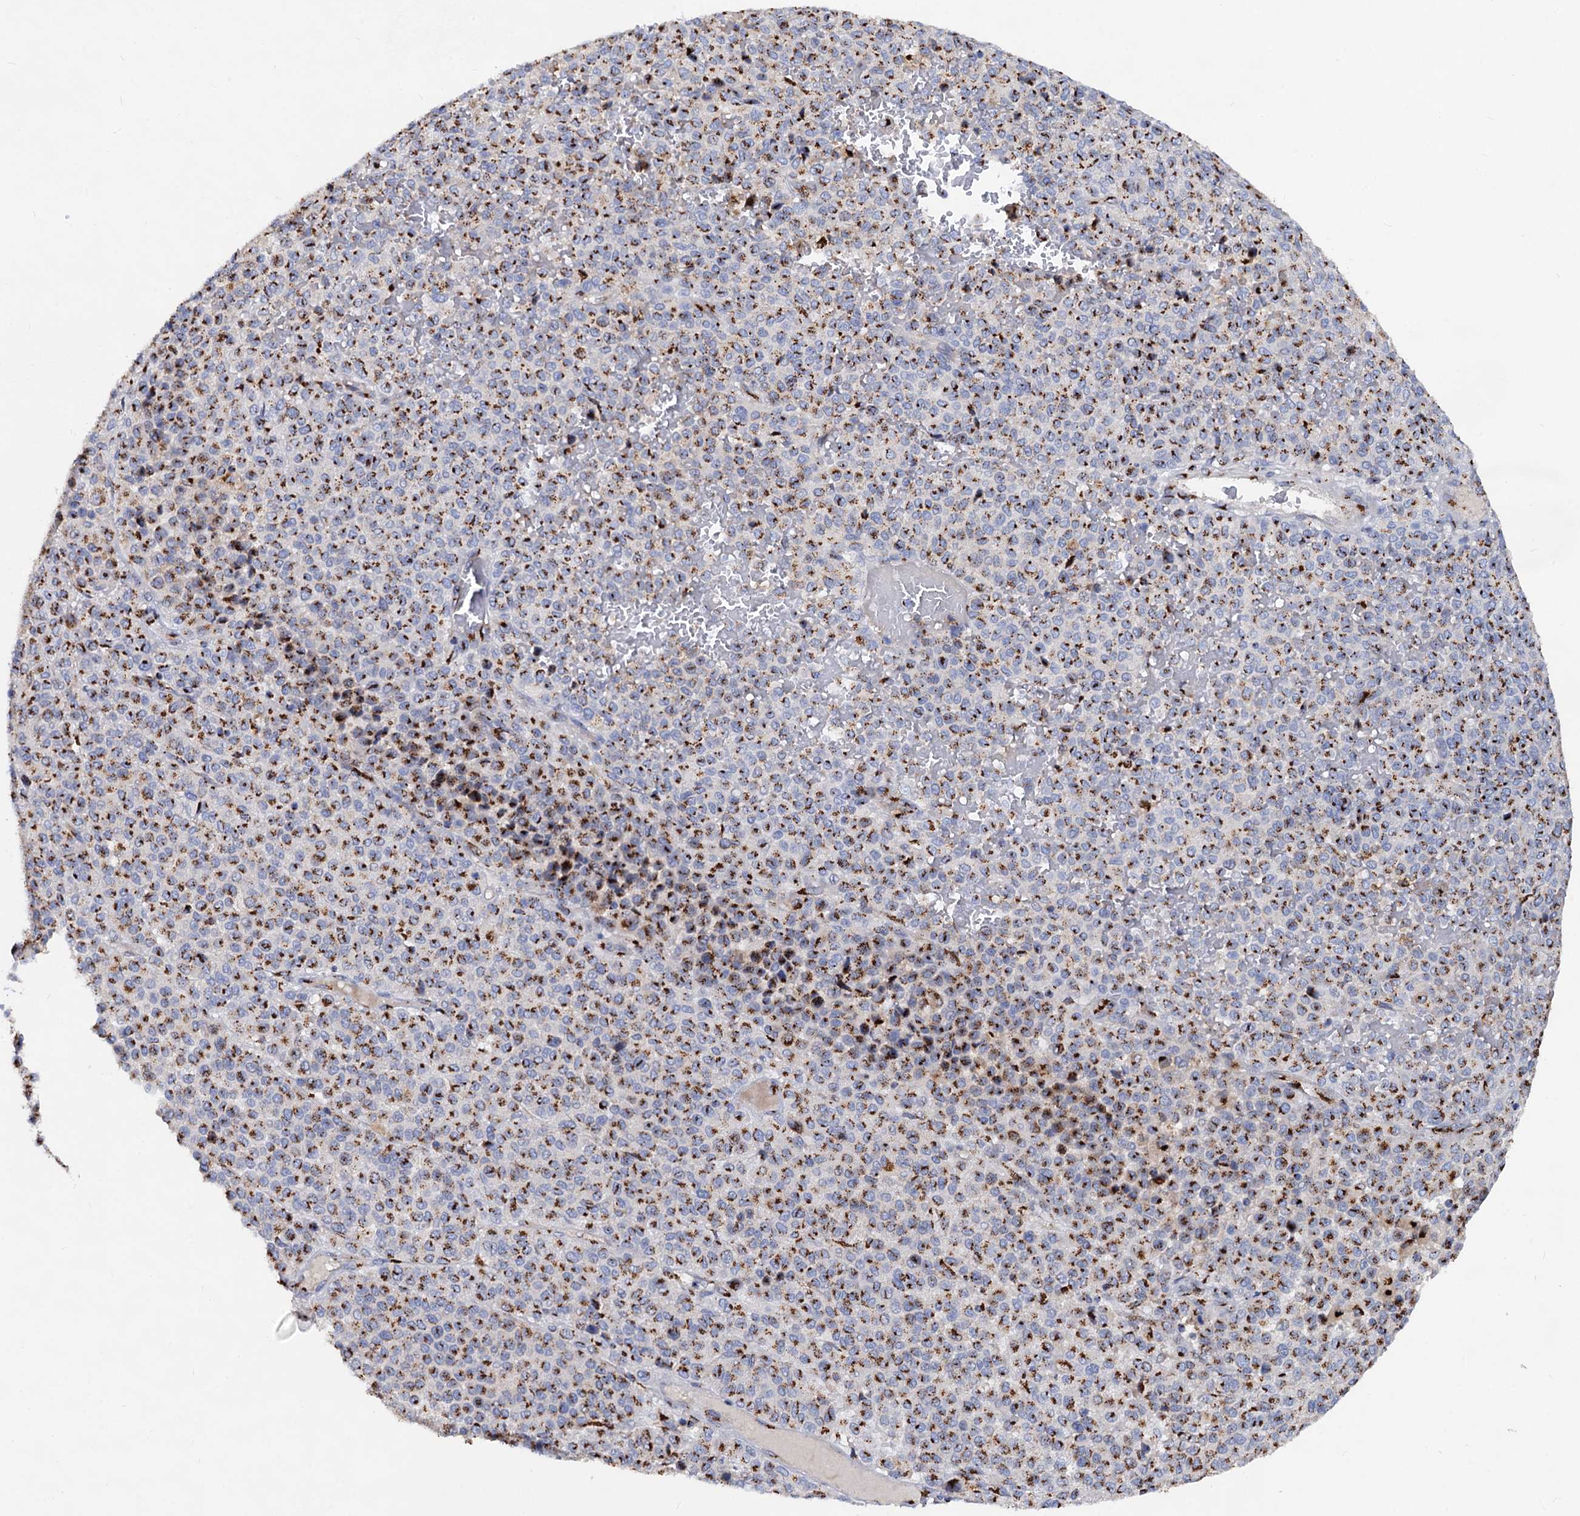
{"staining": {"intensity": "strong", "quantity": ">75%", "location": "cytoplasmic/membranous"}, "tissue": "melanoma", "cell_type": "Tumor cells", "image_type": "cancer", "snomed": [{"axis": "morphology", "description": "Malignant melanoma, Metastatic site"}, {"axis": "topography", "description": "Pancreas"}], "caption": "Approximately >75% of tumor cells in human melanoma demonstrate strong cytoplasmic/membranous protein staining as visualized by brown immunohistochemical staining.", "gene": "TM9SF3", "patient": {"sex": "female", "age": 30}}